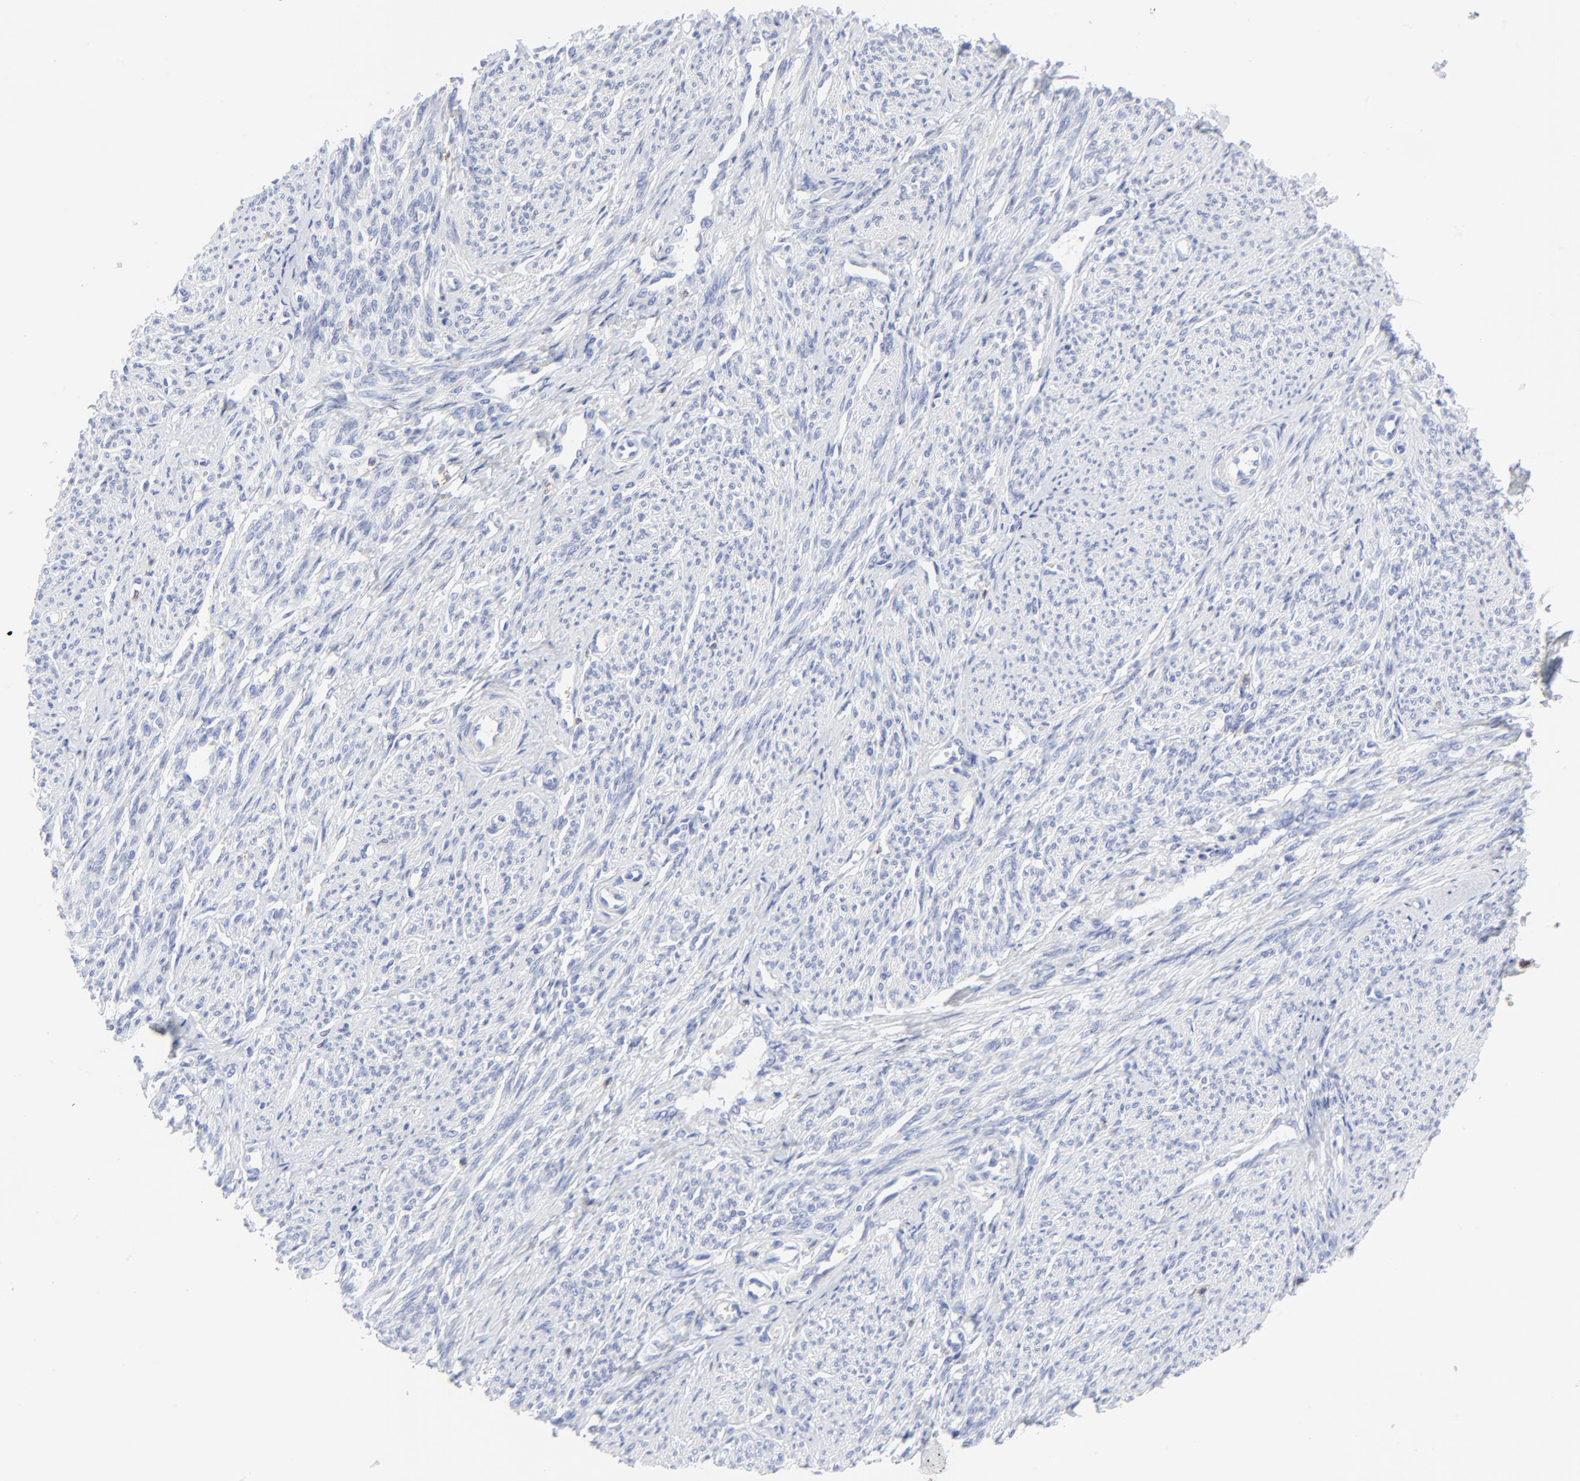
{"staining": {"intensity": "negative", "quantity": "none", "location": "none"}, "tissue": "smooth muscle", "cell_type": "Smooth muscle cells", "image_type": "normal", "snomed": [{"axis": "morphology", "description": "Normal tissue, NOS"}, {"axis": "topography", "description": "Smooth muscle"}], "caption": "High power microscopy image of an immunohistochemistry (IHC) histopathology image of unremarkable smooth muscle, revealing no significant staining in smooth muscle cells.", "gene": "LCK", "patient": {"sex": "female", "age": 65}}